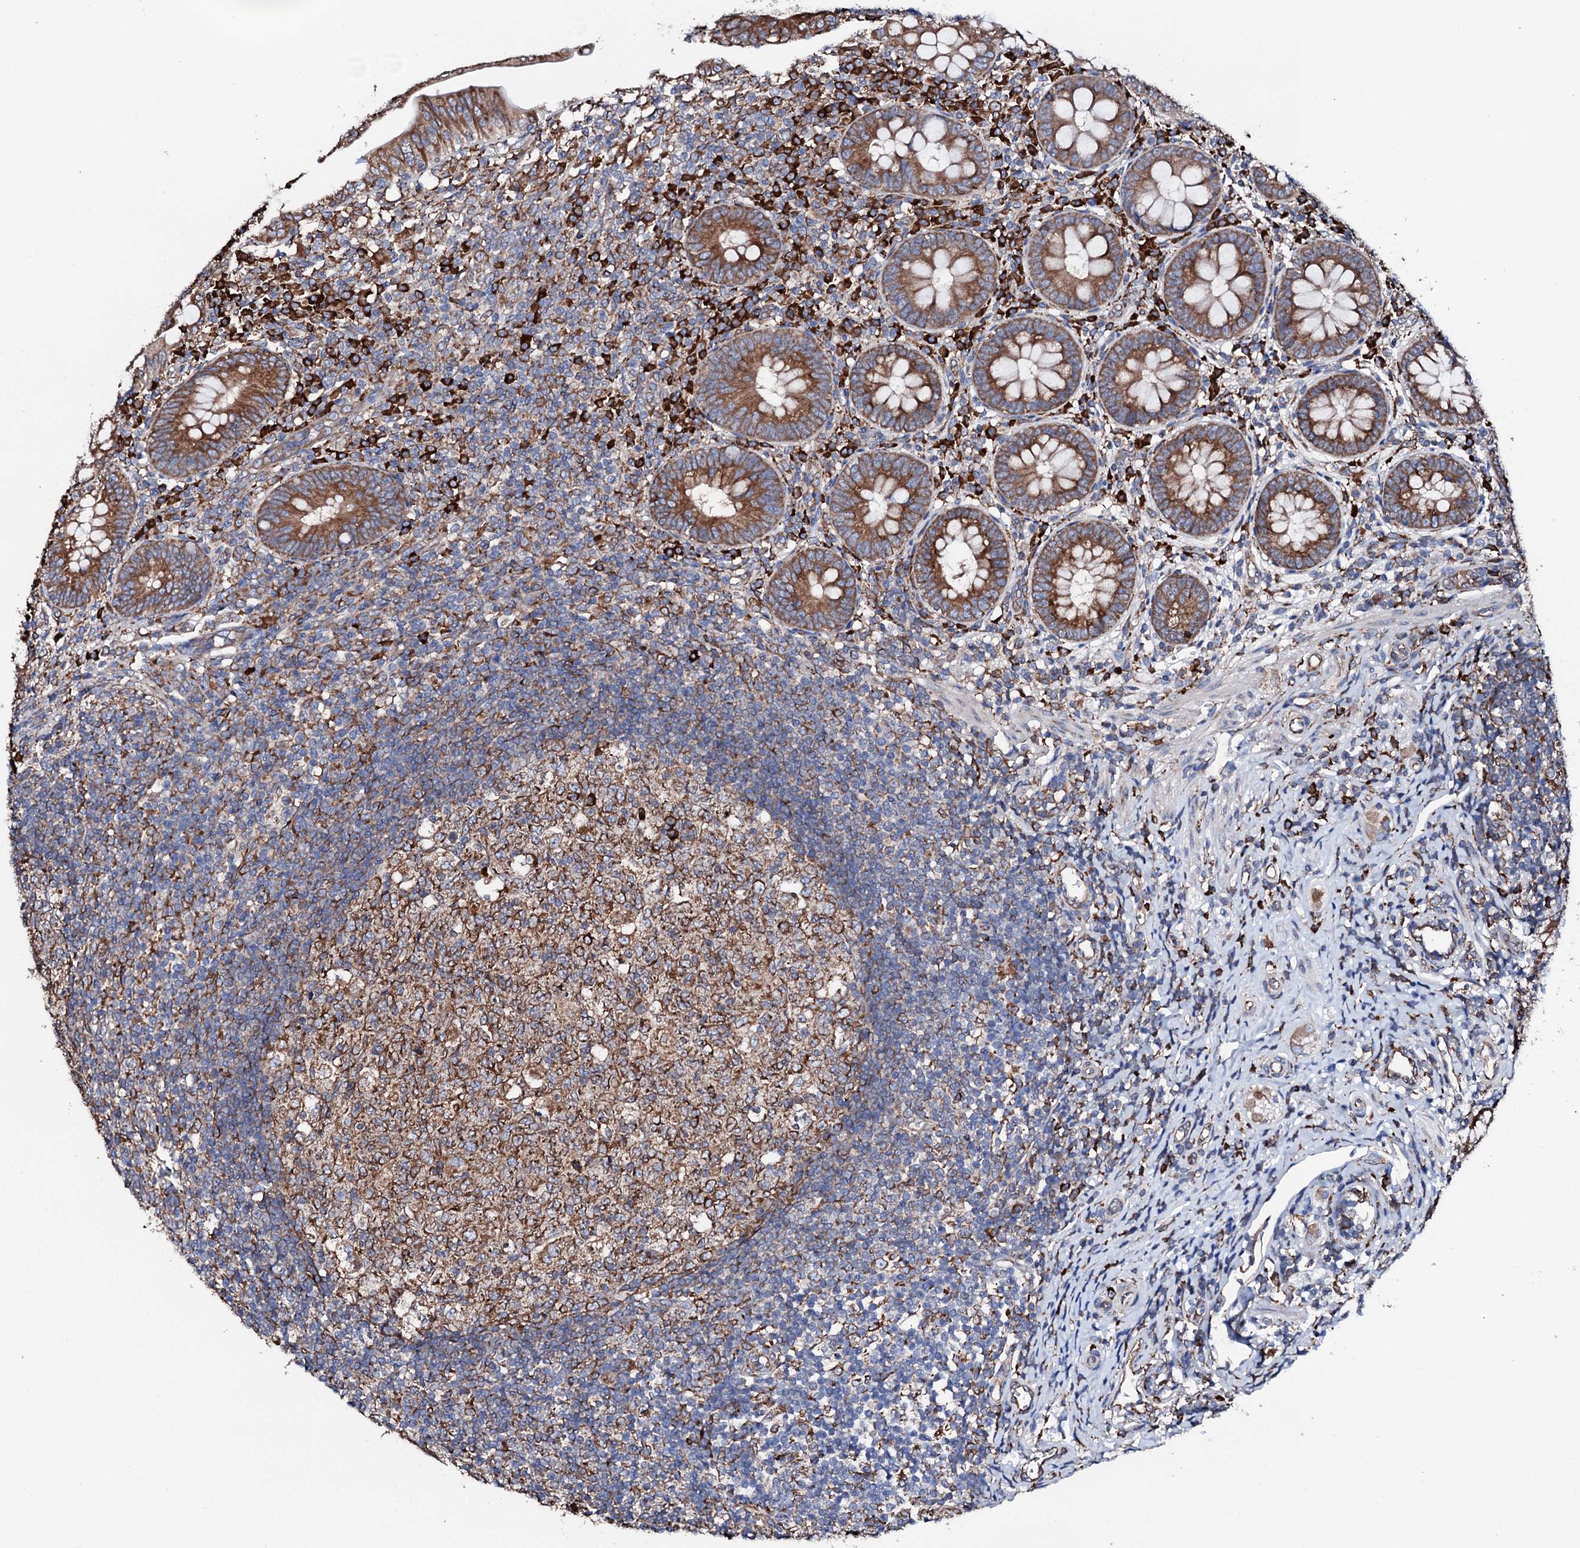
{"staining": {"intensity": "strong", "quantity": ">75%", "location": "cytoplasmic/membranous"}, "tissue": "appendix", "cell_type": "Glandular cells", "image_type": "normal", "snomed": [{"axis": "morphology", "description": "Normal tissue, NOS"}, {"axis": "topography", "description": "Appendix"}], "caption": "Brown immunohistochemical staining in benign human appendix reveals strong cytoplasmic/membranous positivity in approximately >75% of glandular cells.", "gene": "AMDHD1", "patient": {"sex": "male", "age": 14}}